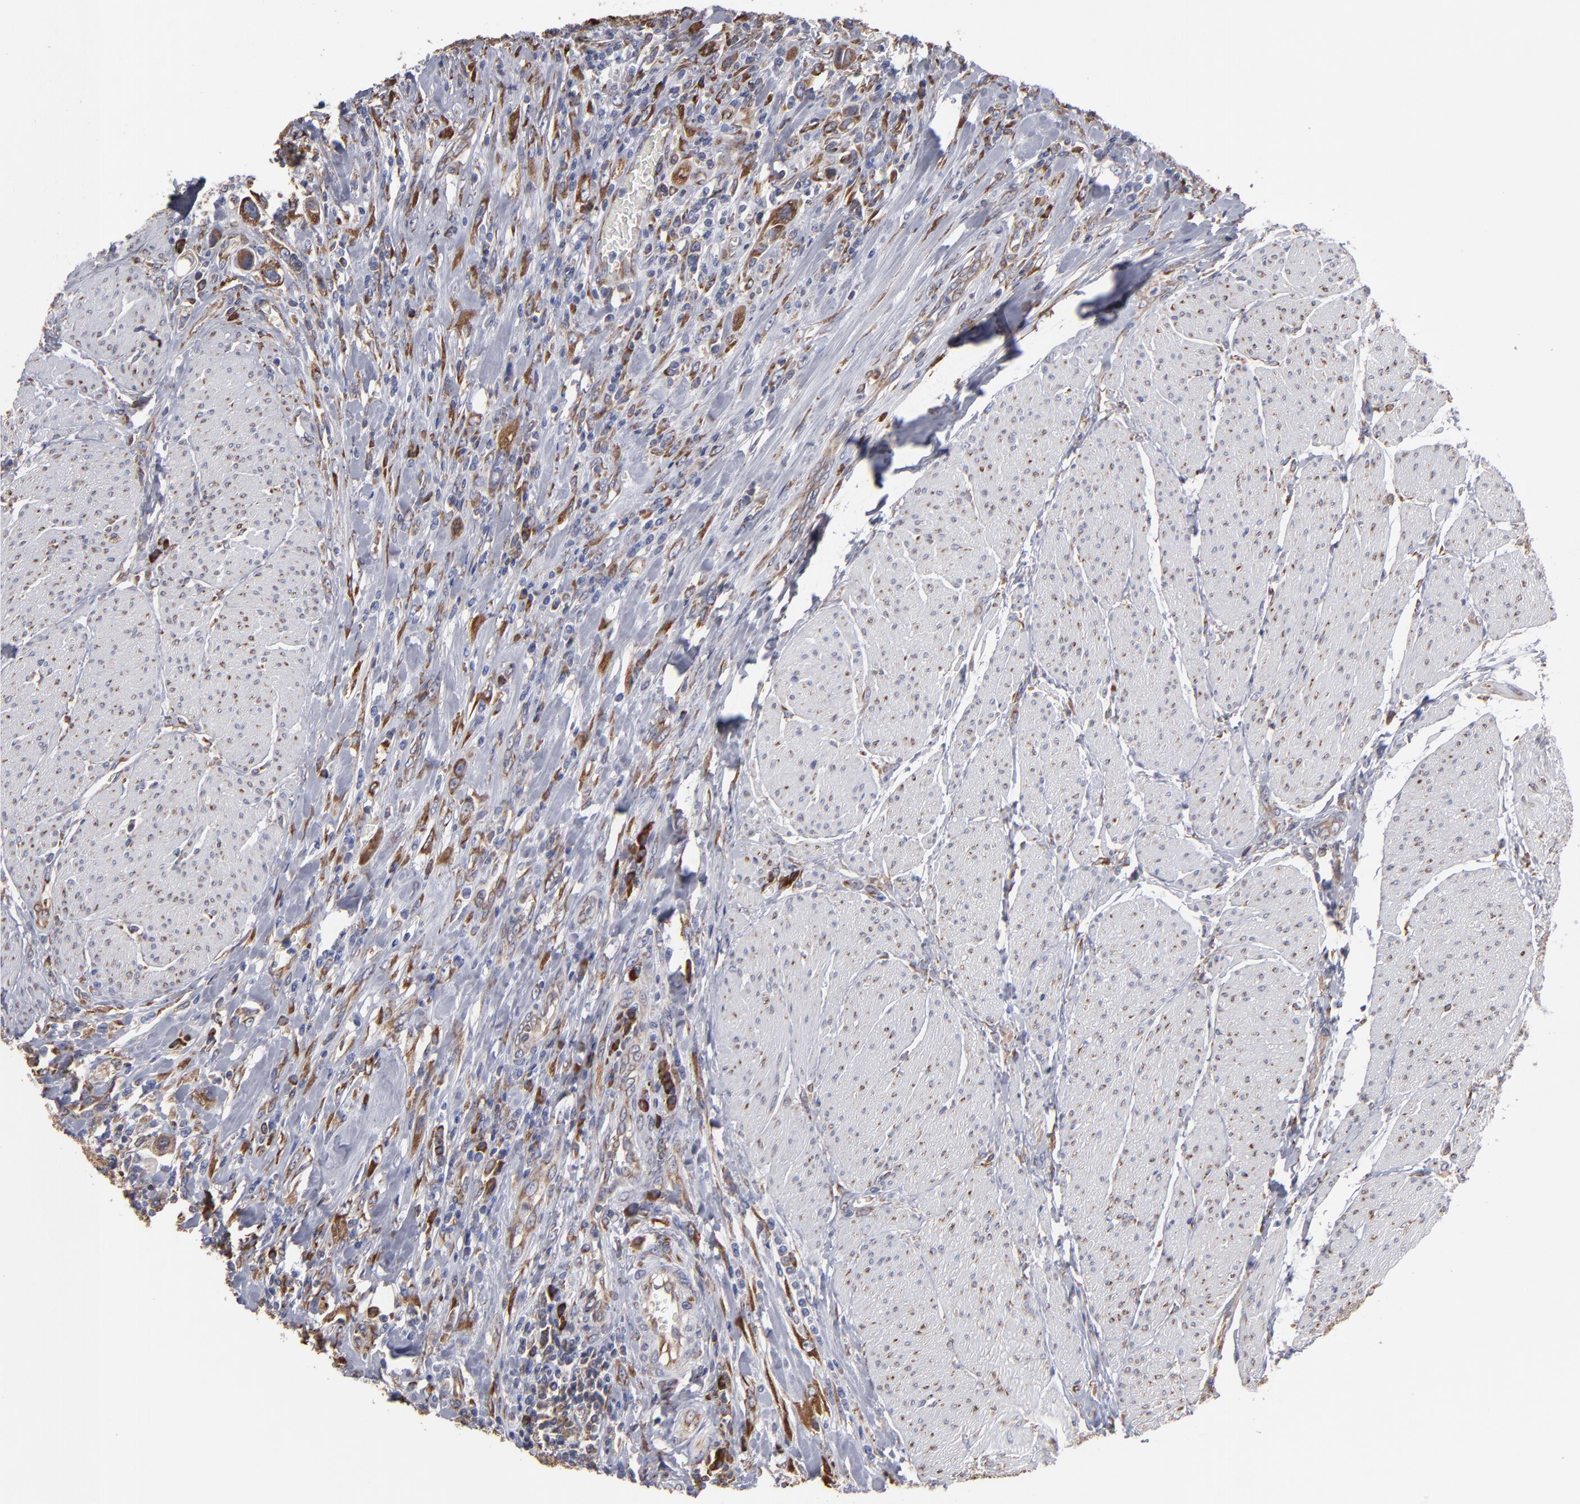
{"staining": {"intensity": "moderate", "quantity": ">75%", "location": "cytoplasmic/membranous"}, "tissue": "urothelial cancer", "cell_type": "Tumor cells", "image_type": "cancer", "snomed": [{"axis": "morphology", "description": "Urothelial carcinoma, High grade"}, {"axis": "topography", "description": "Urinary bladder"}], "caption": "High-grade urothelial carcinoma stained with DAB (3,3'-diaminobenzidine) immunohistochemistry (IHC) exhibits medium levels of moderate cytoplasmic/membranous staining in about >75% of tumor cells.", "gene": "SND1", "patient": {"sex": "male", "age": 50}}